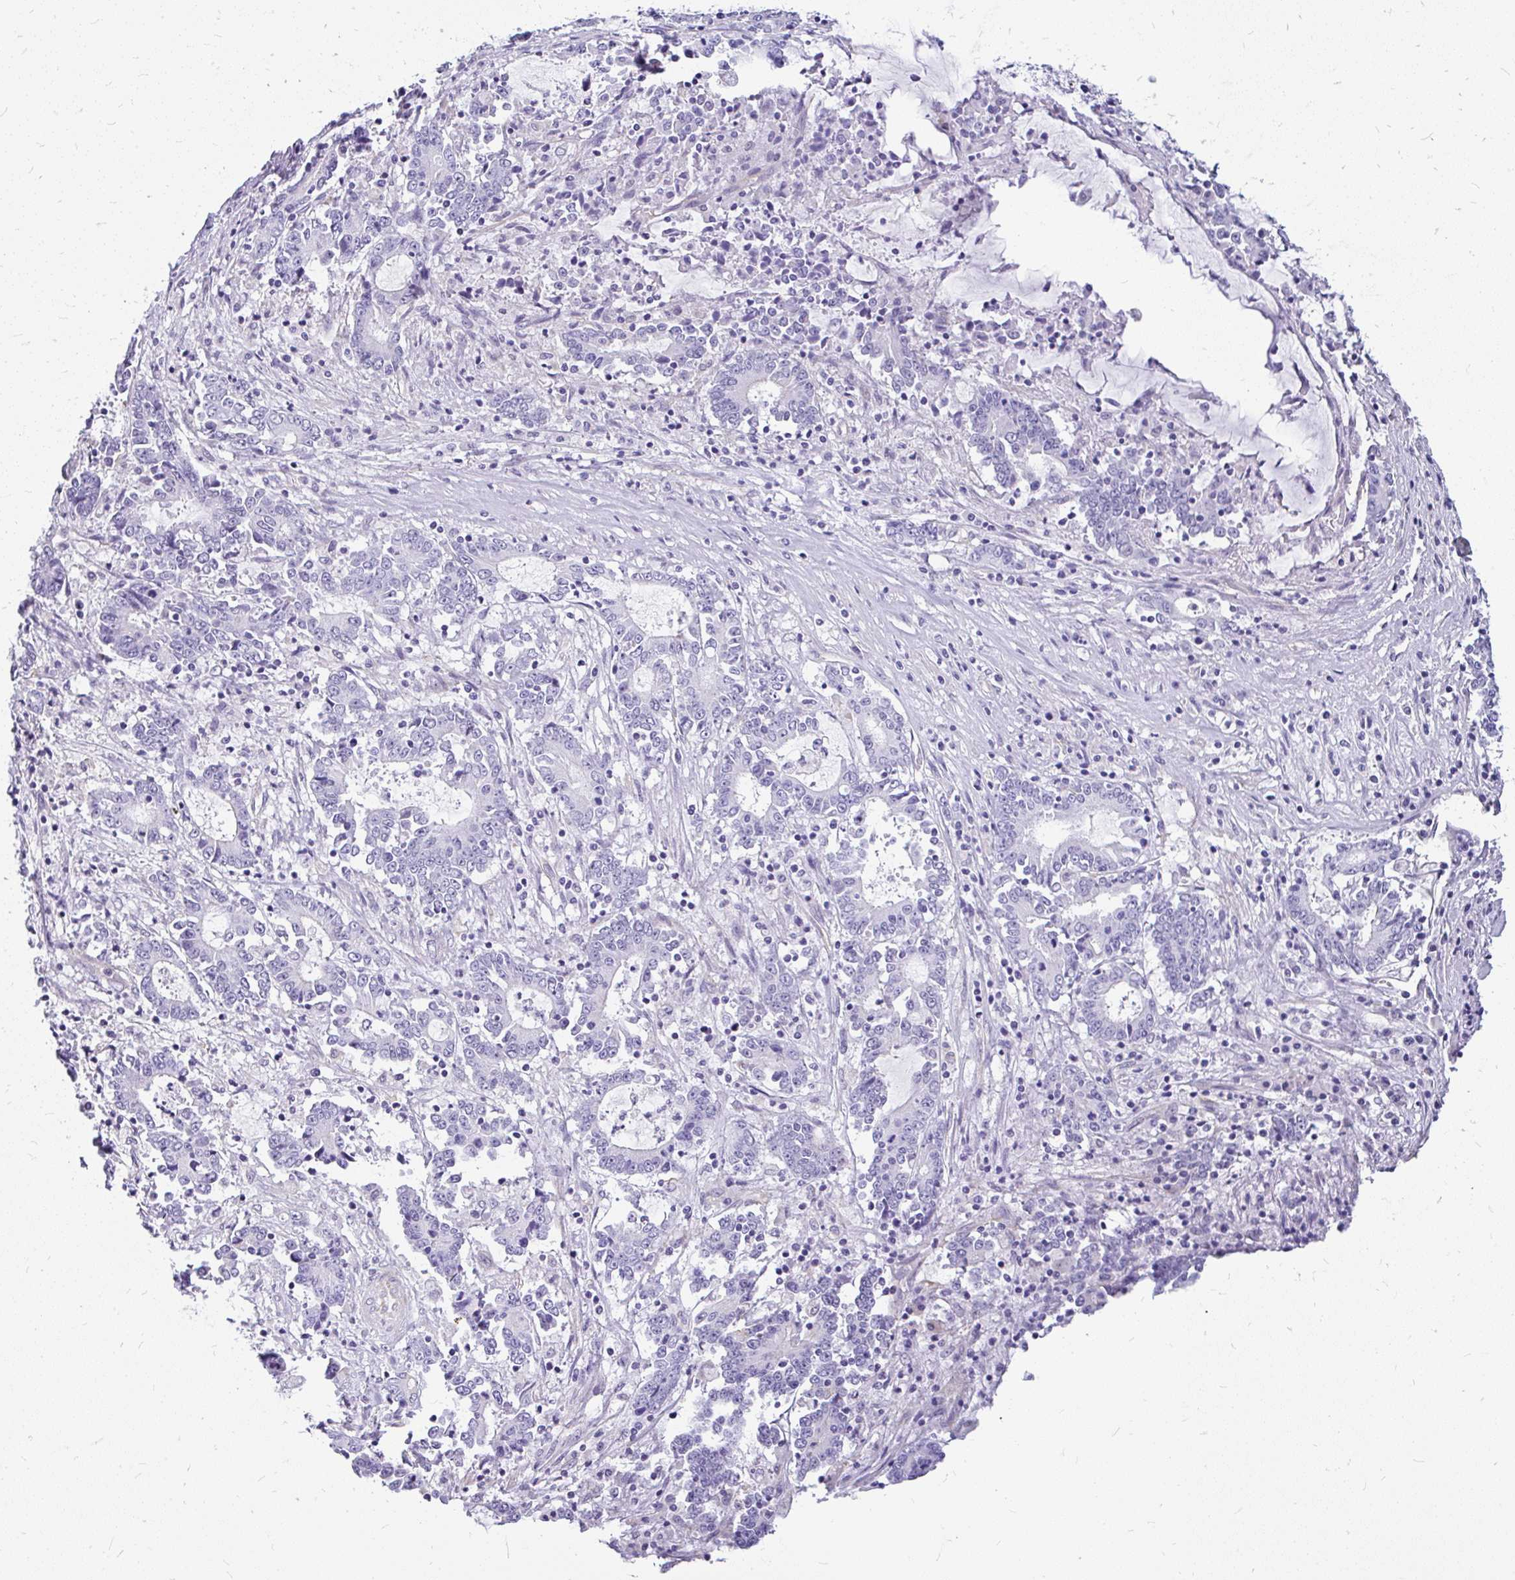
{"staining": {"intensity": "negative", "quantity": "none", "location": "none"}, "tissue": "stomach cancer", "cell_type": "Tumor cells", "image_type": "cancer", "snomed": [{"axis": "morphology", "description": "Adenocarcinoma, NOS"}, {"axis": "topography", "description": "Stomach, upper"}], "caption": "Tumor cells show no significant positivity in adenocarcinoma (stomach).", "gene": "FAM83C", "patient": {"sex": "male", "age": 68}}